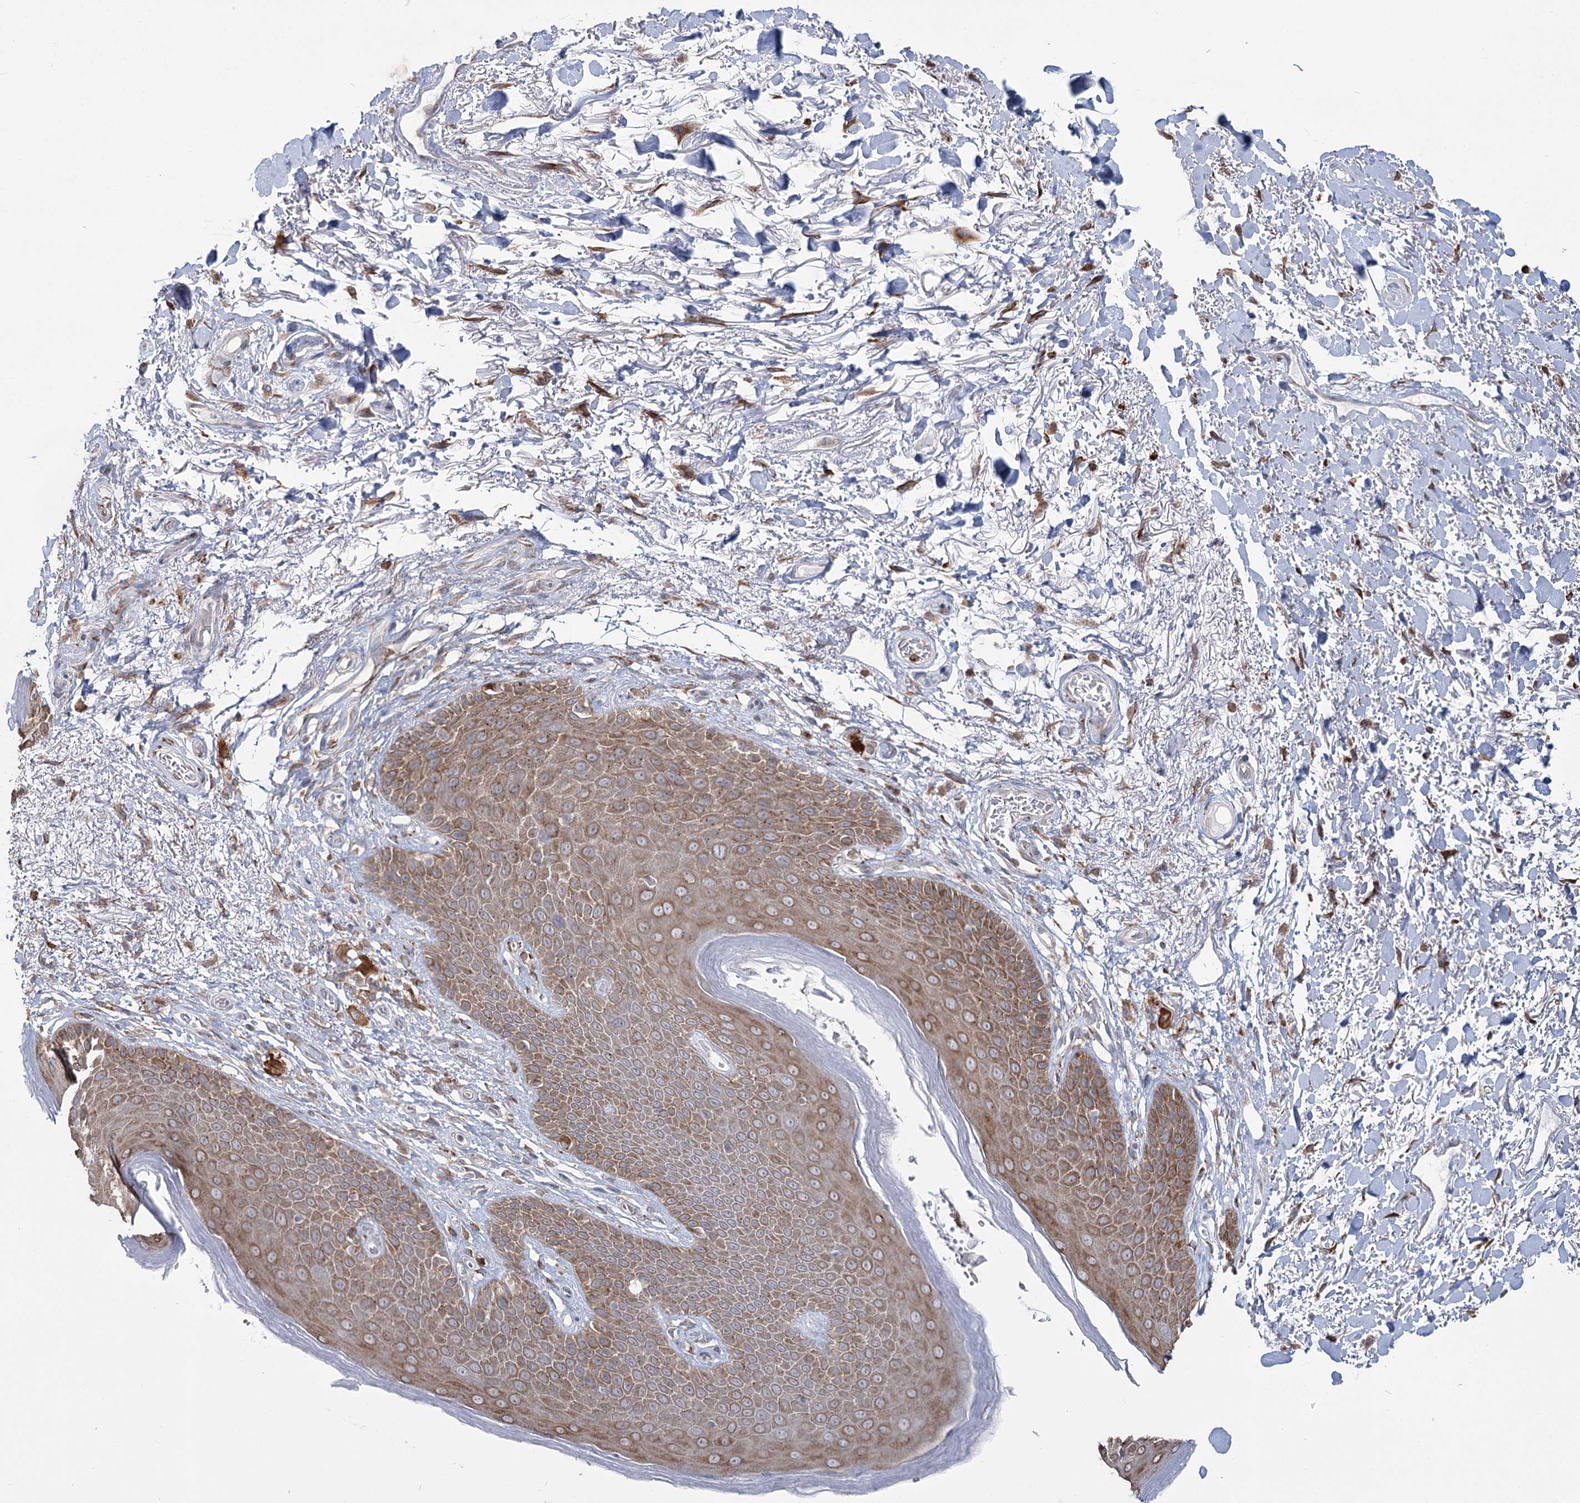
{"staining": {"intensity": "moderate", "quantity": ">75%", "location": "cytoplasmic/membranous"}, "tissue": "skin", "cell_type": "Epidermal cells", "image_type": "normal", "snomed": [{"axis": "morphology", "description": "Normal tissue, NOS"}, {"axis": "topography", "description": "Anal"}], "caption": "Epidermal cells reveal medium levels of moderate cytoplasmic/membranous expression in about >75% of cells in unremarkable human skin.", "gene": "ZCCHC9", "patient": {"sex": "male", "age": 74}}